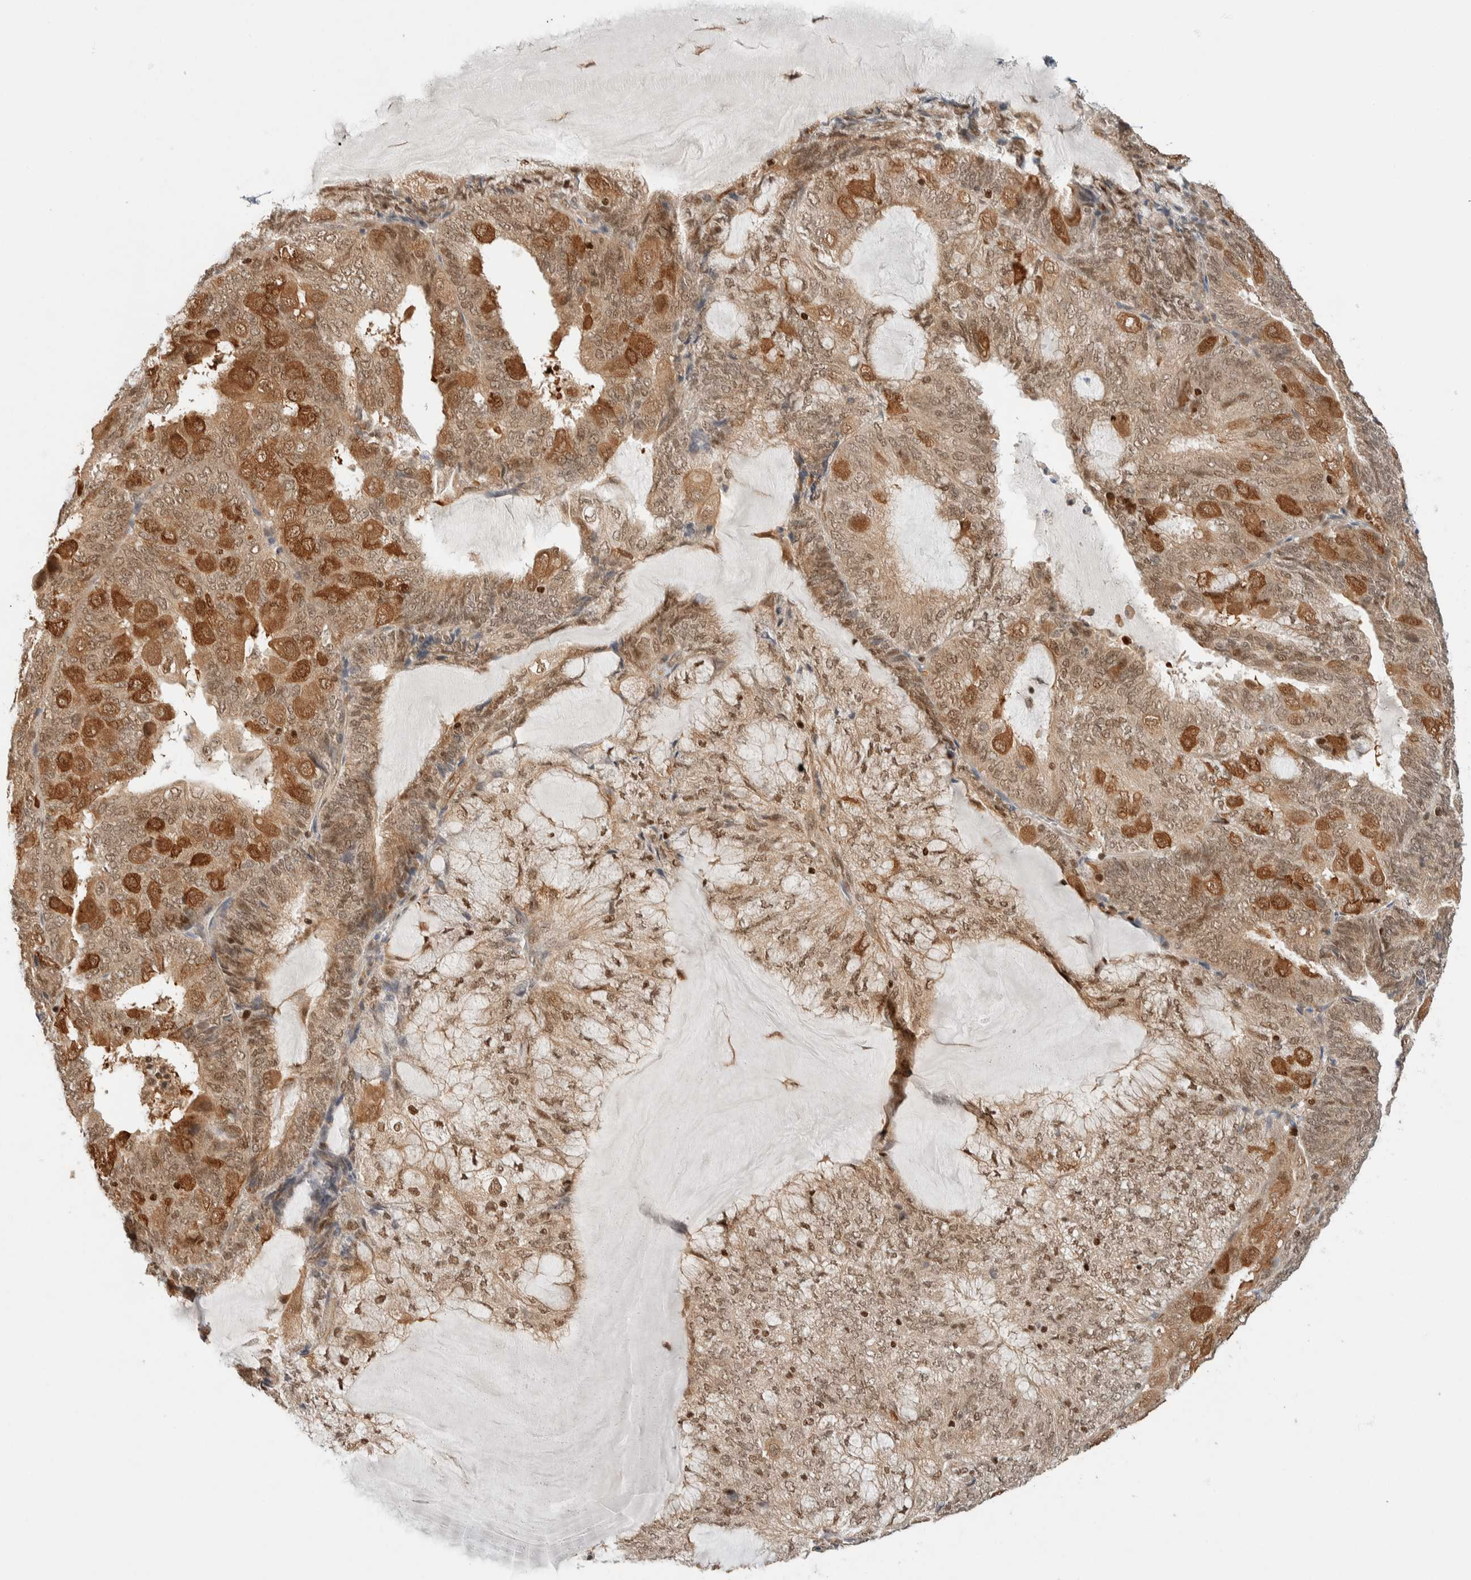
{"staining": {"intensity": "strong", "quantity": ">75%", "location": "cytoplasmic/membranous,nuclear"}, "tissue": "endometrial cancer", "cell_type": "Tumor cells", "image_type": "cancer", "snomed": [{"axis": "morphology", "description": "Adenocarcinoma, NOS"}, {"axis": "topography", "description": "Endometrium"}], "caption": "DAB immunohistochemical staining of human endometrial adenocarcinoma demonstrates strong cytoplasmic/membranous and nuclear protein staining in approximately >75% of tumor cells. The staining is performed using DAB brown chromogen to label protein expression. The nuclei are counter-stained blue using hematoxylin.", "gene": "C8orf76", "patient": {"sex": "female", "age": 81}}